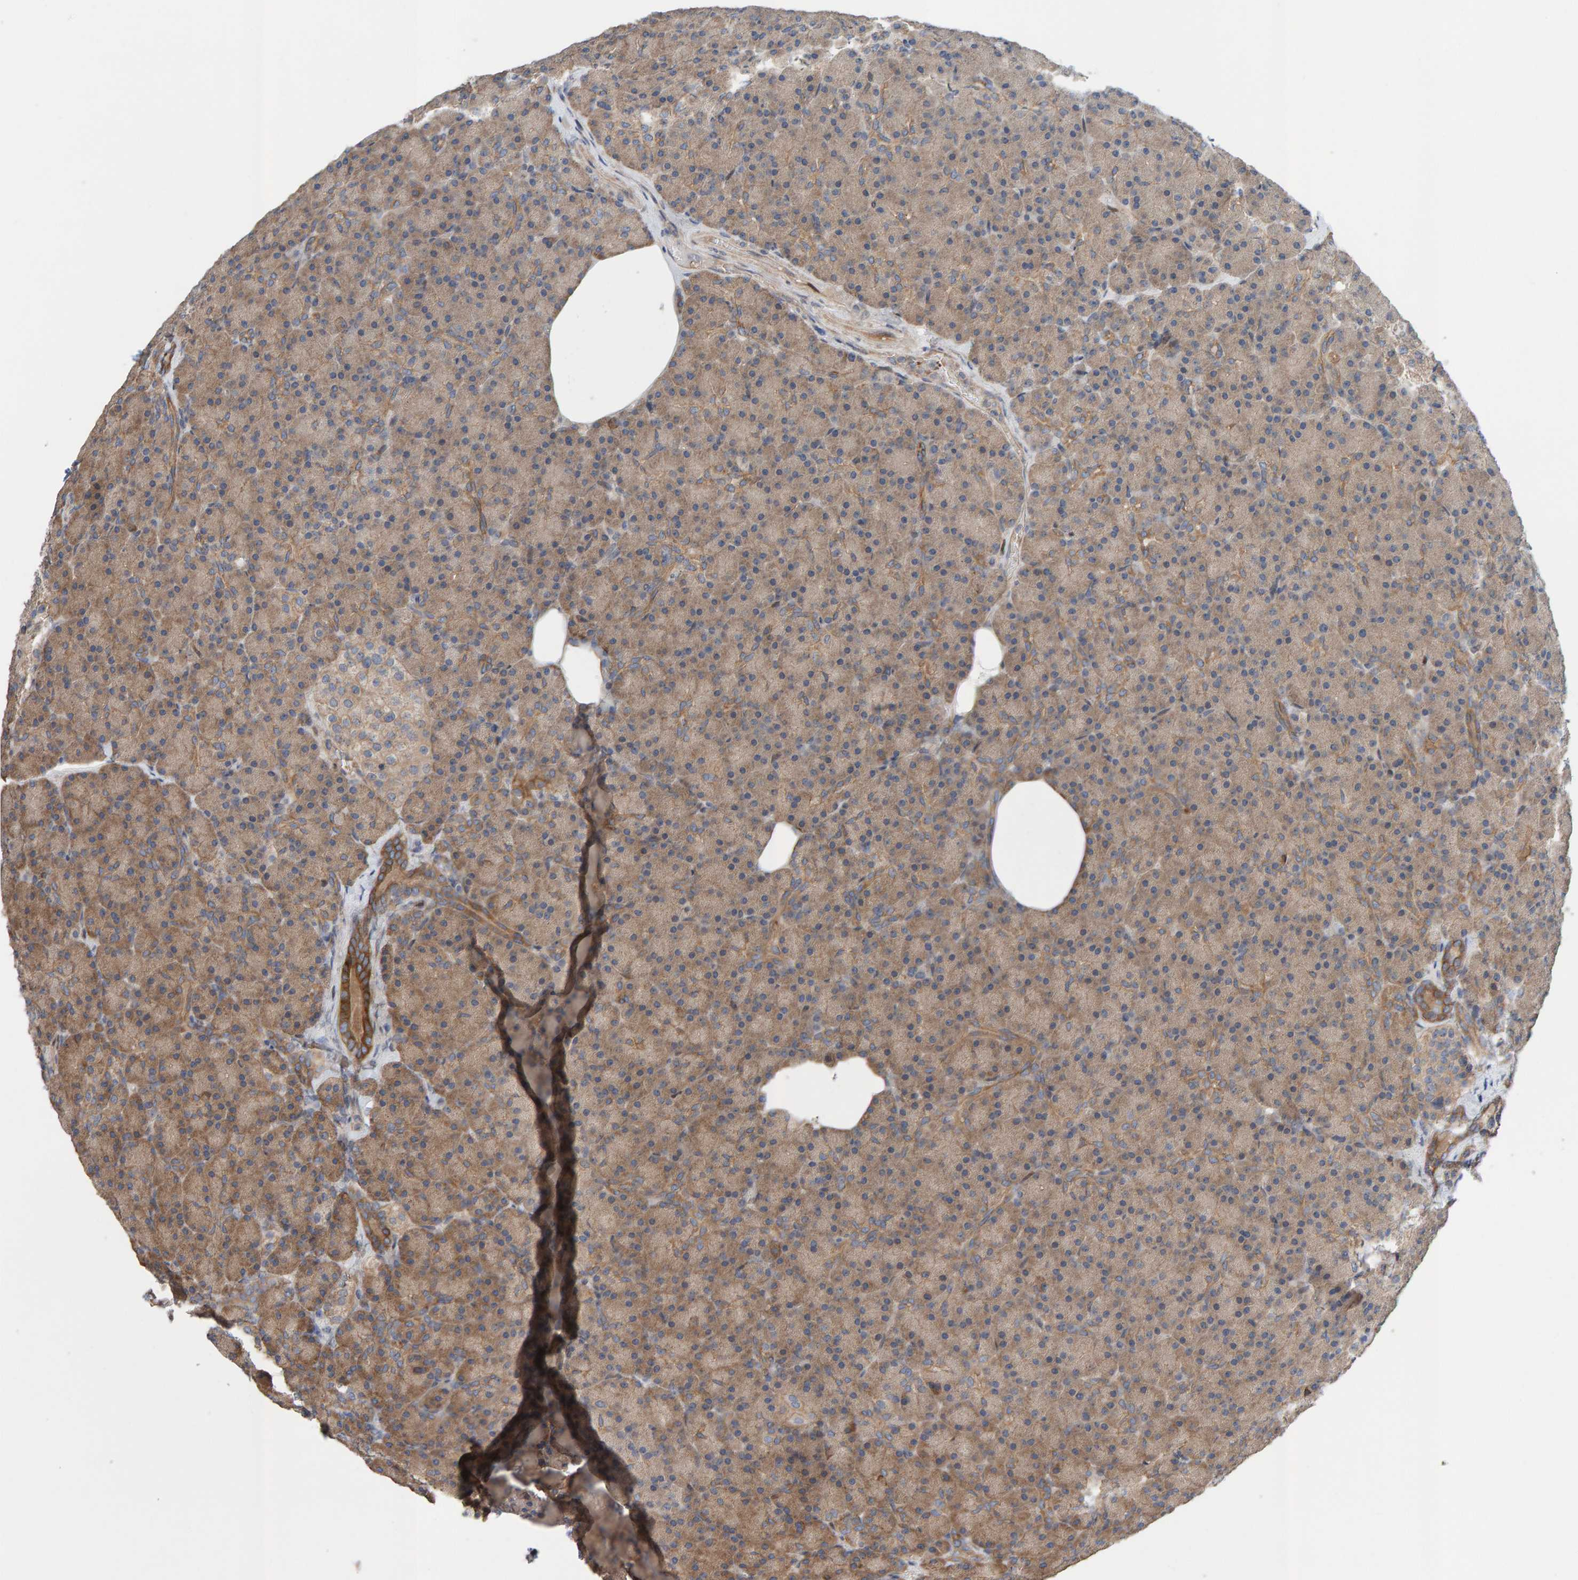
{"staining": {"intensity": "moderate", "quantity": ">75%", "location": "cytoplasmic/membranous"}, "tissue": "pancreas", "cell_type": "Exocrine glandular cells", "image_type": "normal", "snomed": [{"axis": "morphology", "description": "Normal tissue, NOS"}, {"axis": "topography", "description": "Pancreas"}], "caption": "An image of pancreas stained for a protein displays moderate cytoplasmic/membranous brown staining in exocrine glandular cells.", "gene": "LRSAM1", "patient": {"sex": "female", "age": 43}}